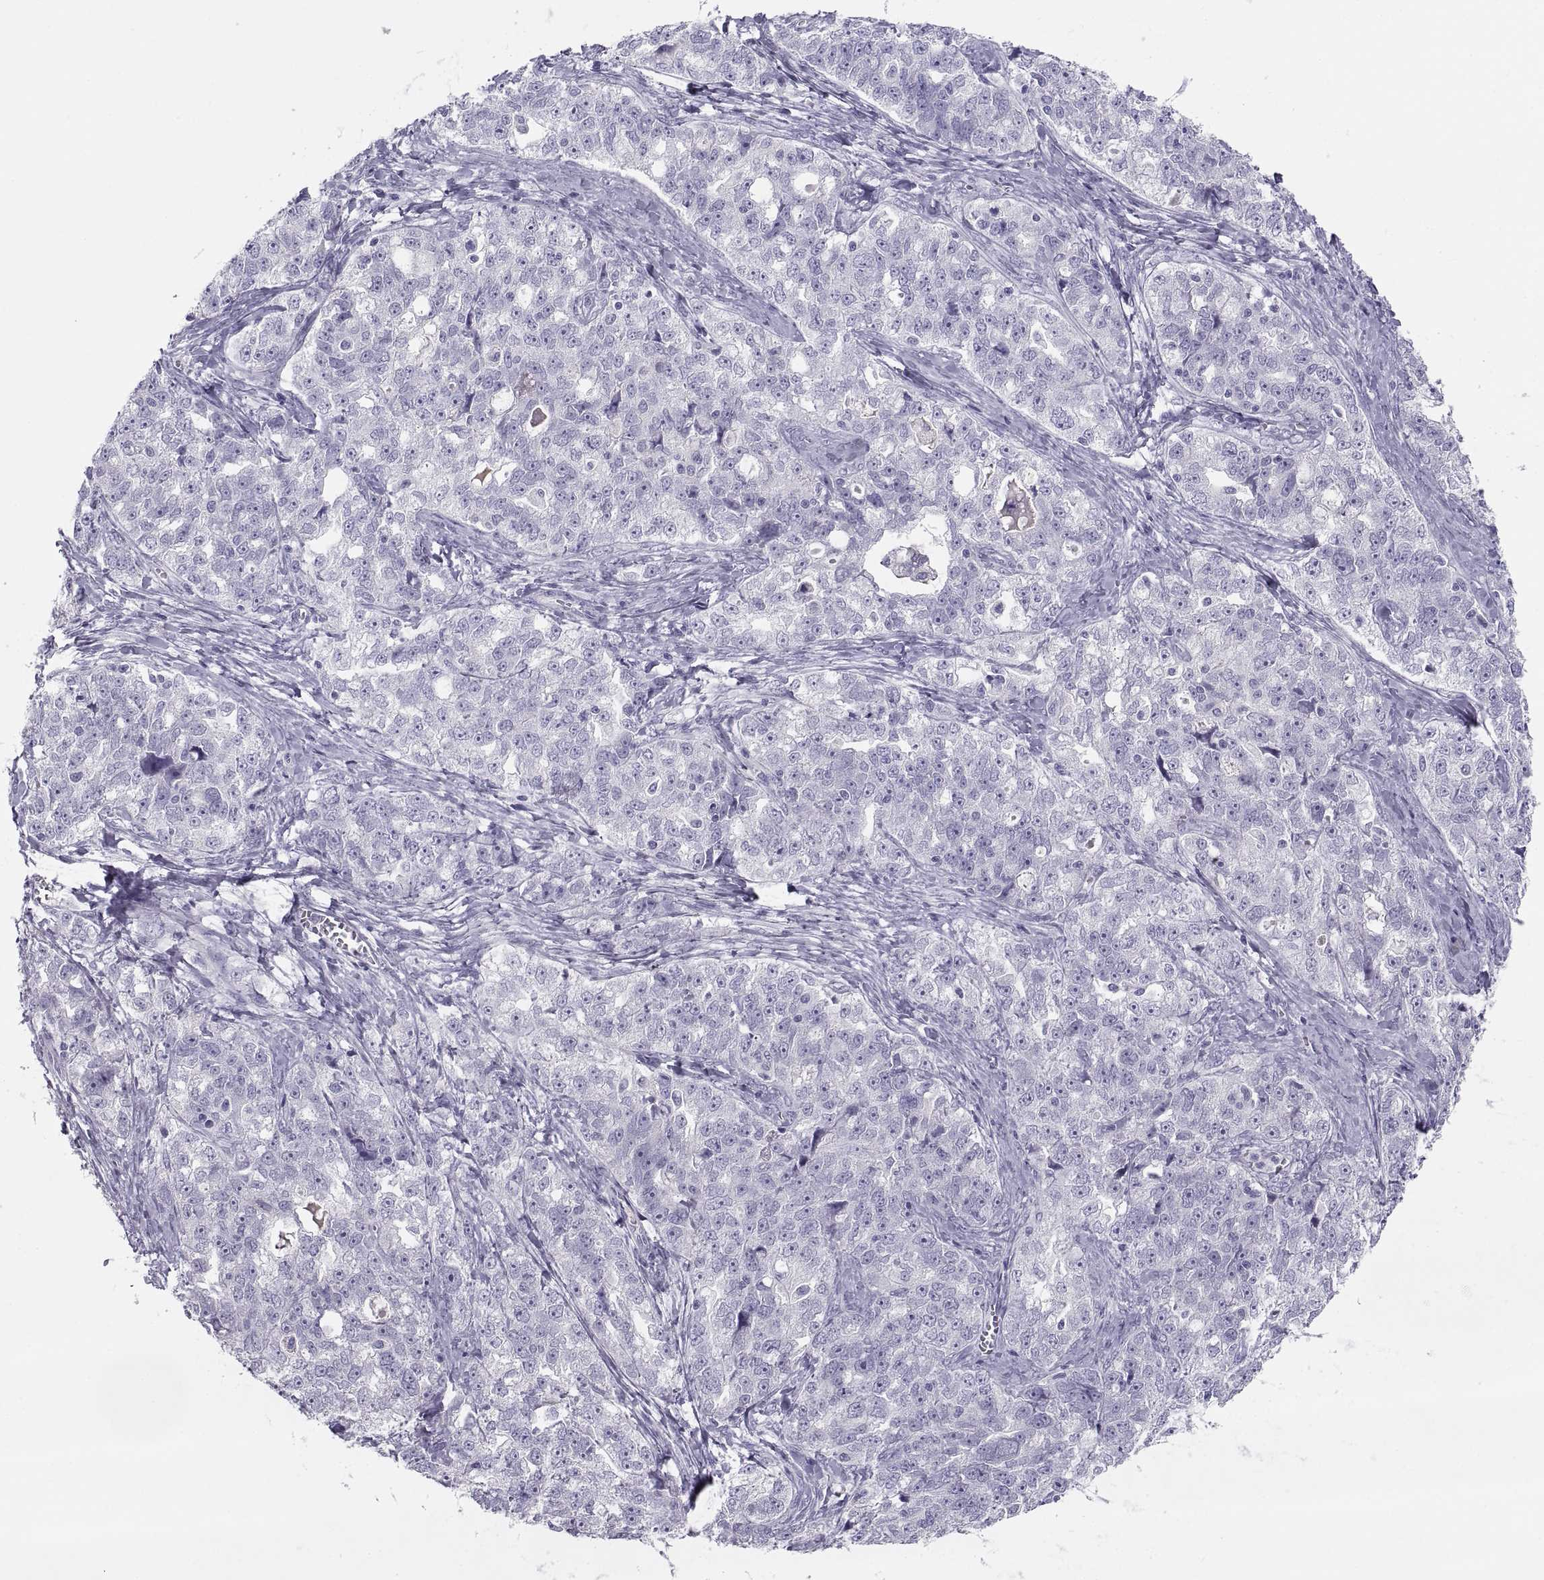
{"staining": {"intensity": "negative", "quantity": "none", "location": "none"}, "tissue": "ovarian cancer", "cell_type": "Tumor cells", "image_type": "cancer", "snomed": [{"axis": "morphology", "description": "Cystadenocarcinoma, serous, NOS"}, {"axis": "topography", "description": "Ovary"}], "caption": "Immunohistochemistry photomicrograph of neoplastic tissue: ovarian cancer stained with DAB displays no significant protein expression in tumor cells.", "gene": "MAGEB2", "patient": {"sex": "female", "age": 51}}